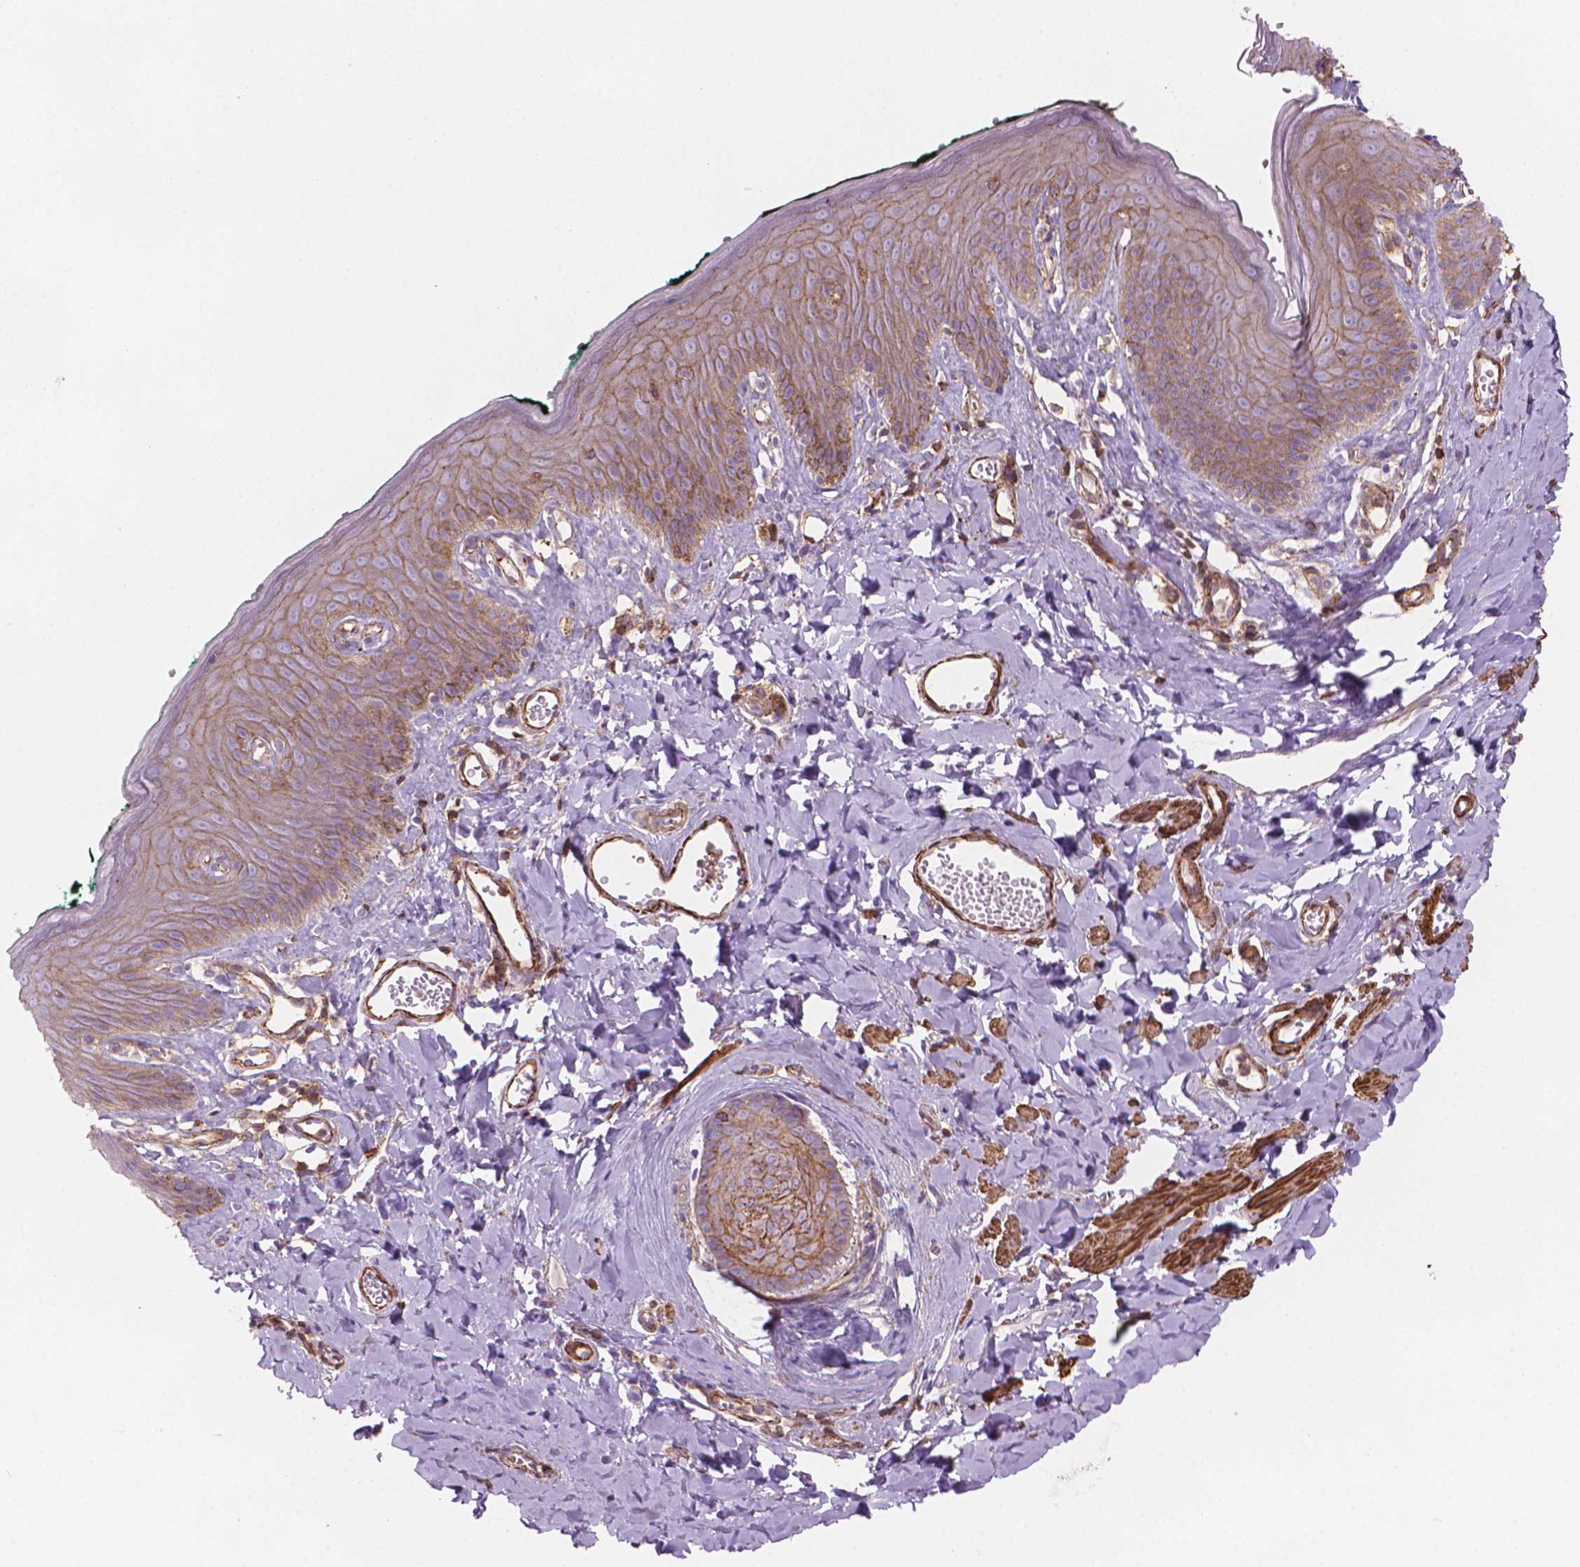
{"staining": {"intensity": "moderate", "quantity": "25%-75%", "location": "cytoplasmic/membranous"}, "tissue": "skin", "cell_type": "Epidermal cells", "image_type": "normal", "snomed": [{"axis": "morphology", "description": "Normal tissue, NOS"}, {"axis": "topography", "description": "Vulva"}, {"axis": "topography", "description": "Peripheral nerve tissue"}], "caption": "High-power microscopy captured an IHC image of normal skin, revealing moderate cytoplasmic/membranous positivity in approximately 25%-75% of epidermal cells.", "gene": "PATJ", "patient": {"sex": "female", "age": 66}}